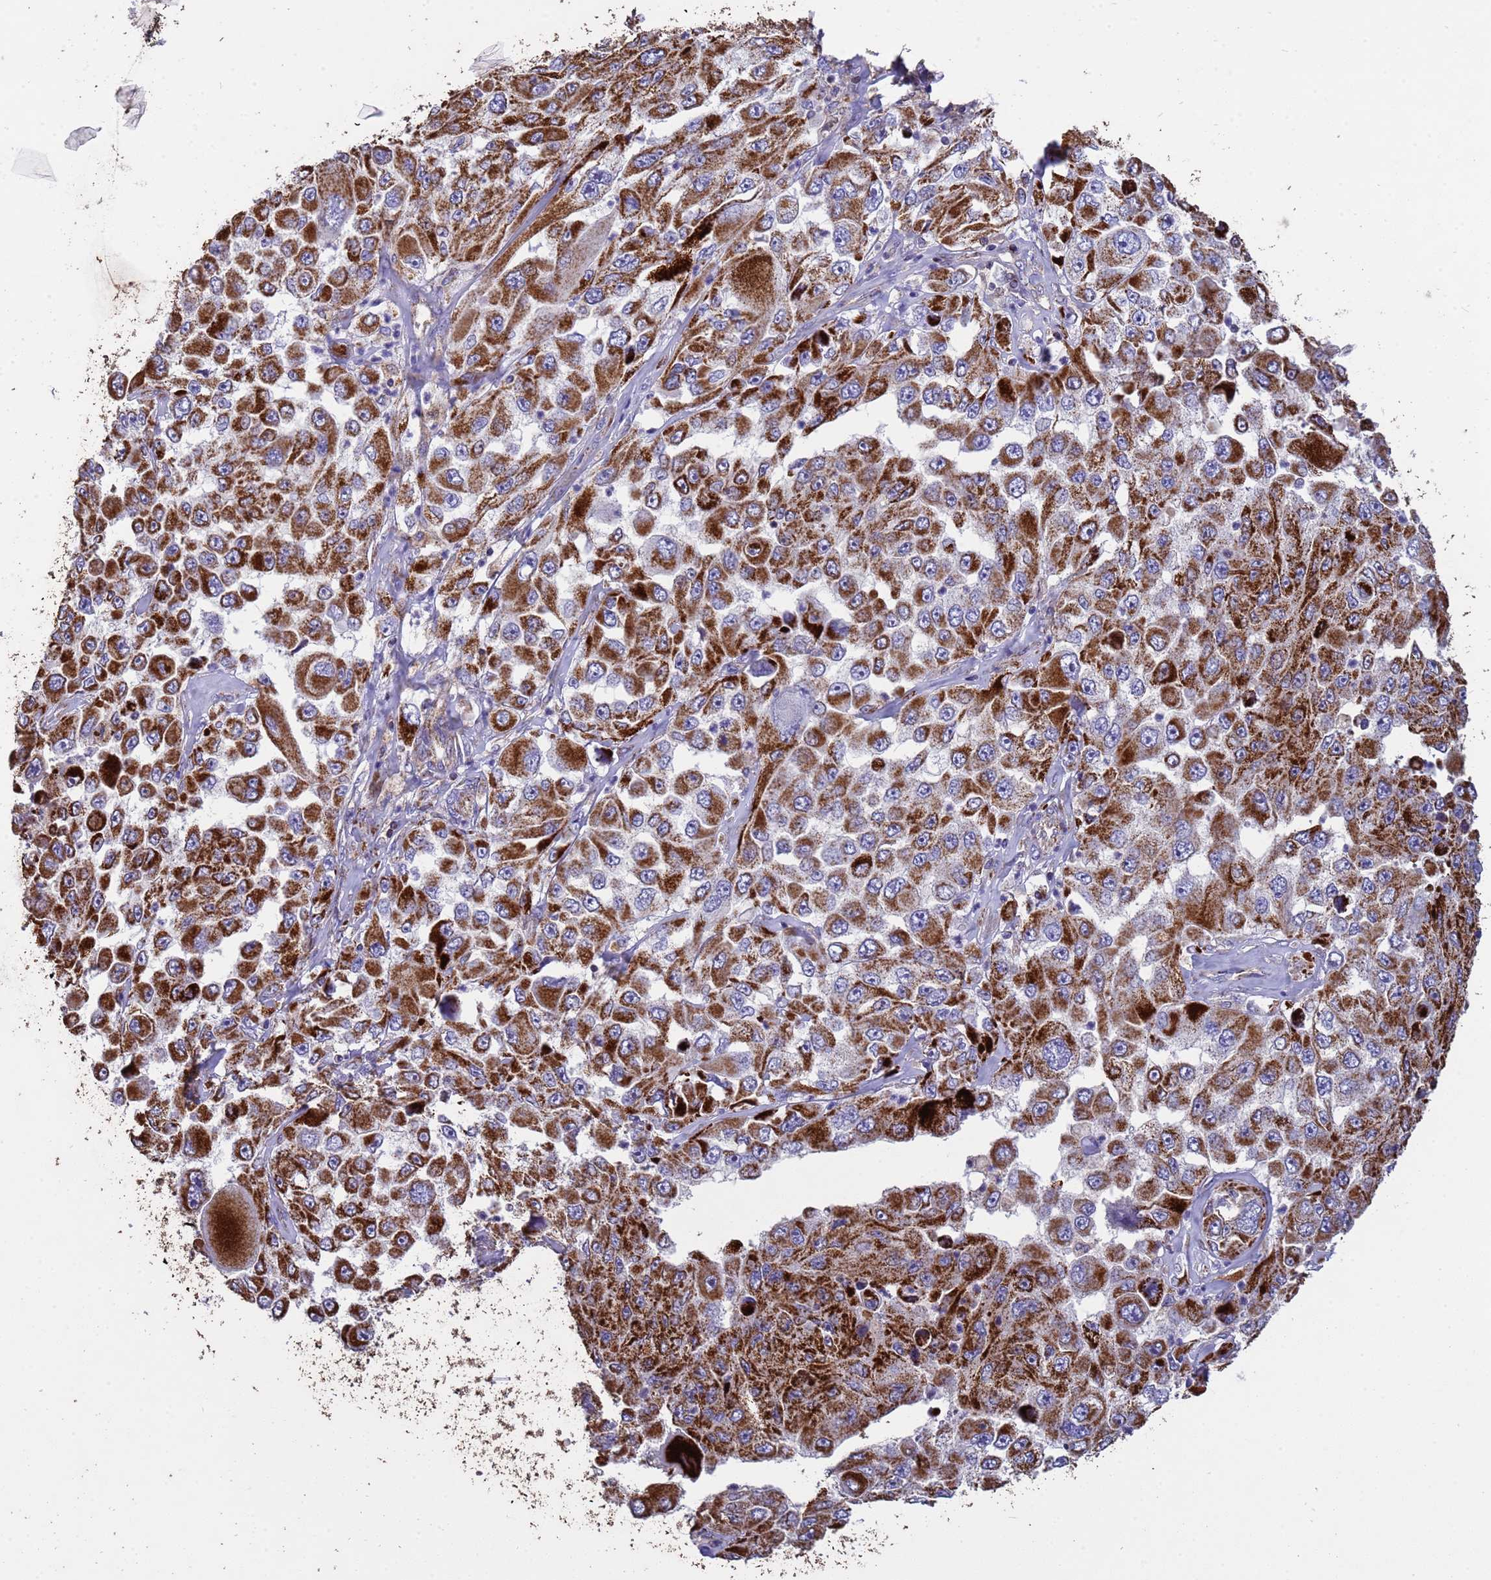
{"staining": {"intensity": "strong", "quantity": ">75%", "location": "cytoplasmic/membranous"}, "tissue": "melanoma", "cell_type": "Tumor cells", "image_type": "cancer", "snomed": [{"axis": "morphology", "description": "Malignant melanoma, Metastatic site"}, {"axis": "topography", "description": "Lymph node"}], "caption": "A high amount of strong cytoplasmic/membranous staining is identified in approximately >75% of tumor cells in melanoma tissue.", "gene": "ZNFX1", "patient": {"sex": "male", "age": 62}}